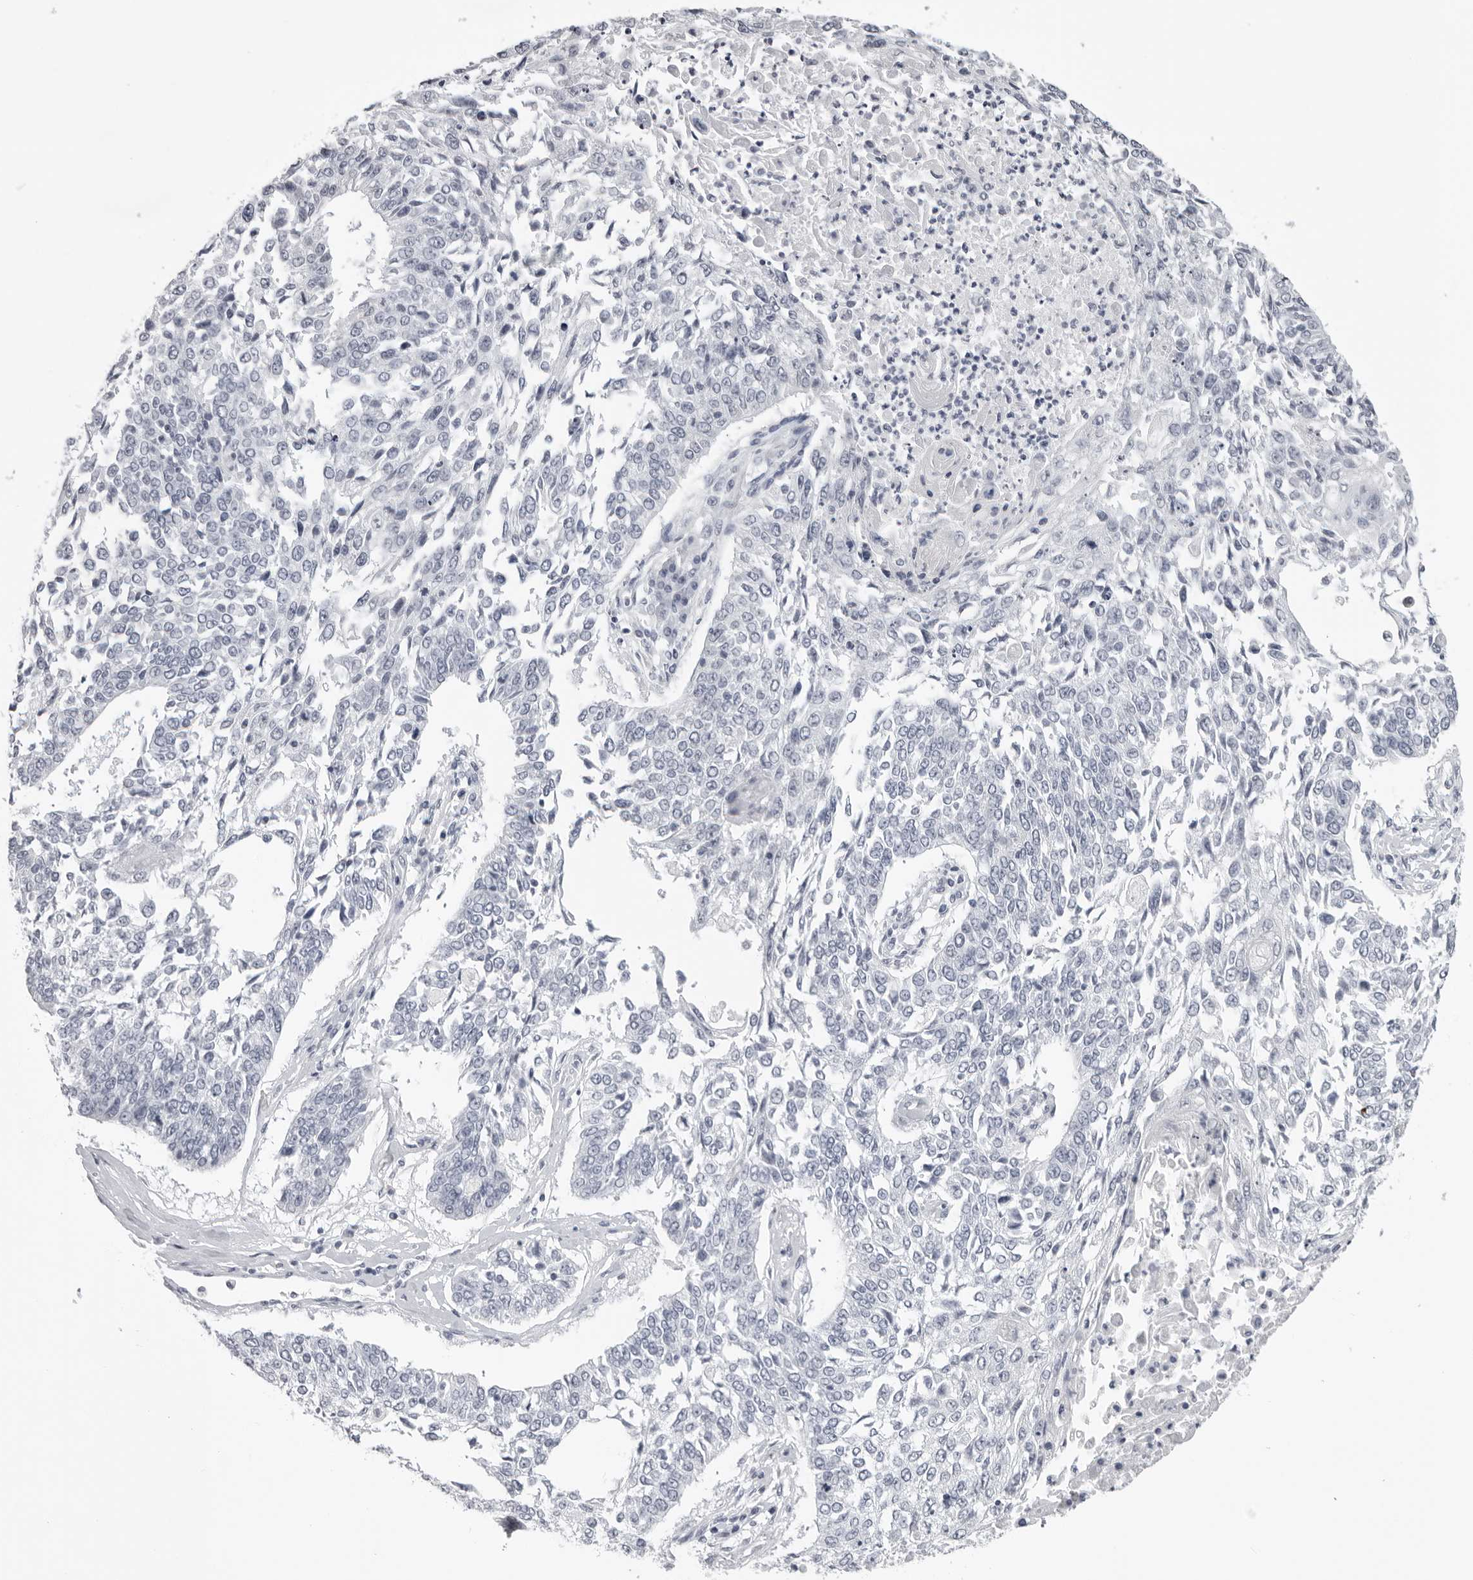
{"staining": {"intensity": "negative", "quantity": "none", "location": "none"}, "tissue": "lung cancer", "cell_type": "Tumor cells", "image_type": "cancer", "snomed": [{"axis": "morphology", "description": "Normal tissue, NOS"}, {"axis": "morphology", "description": "Squamous cell carcinoma, NOS"}, {"axis": "topography", "description": "Cartilage tissue"}, {"axis": "topography", "description": "Bronchus"}, {"axis": "topography", "description": "Lung"}, {"axis": "topography", "description": "Peripheral nerve tissue"}], "caption": "Immunohistochemistry (IHC) micrograph of neoplastic tissue: lung cancer (squamous cell carcinoma) stained with DAB demonstrates no significant protein staining in tumor cells. The staining was performed using DAB to visualize the protein expression in brown, while the nuclei were stained in blue with hematoxylin (Magnification: 20x).", "gene": "DNALI1", "patient": {"sex": "female", "age": 49}}